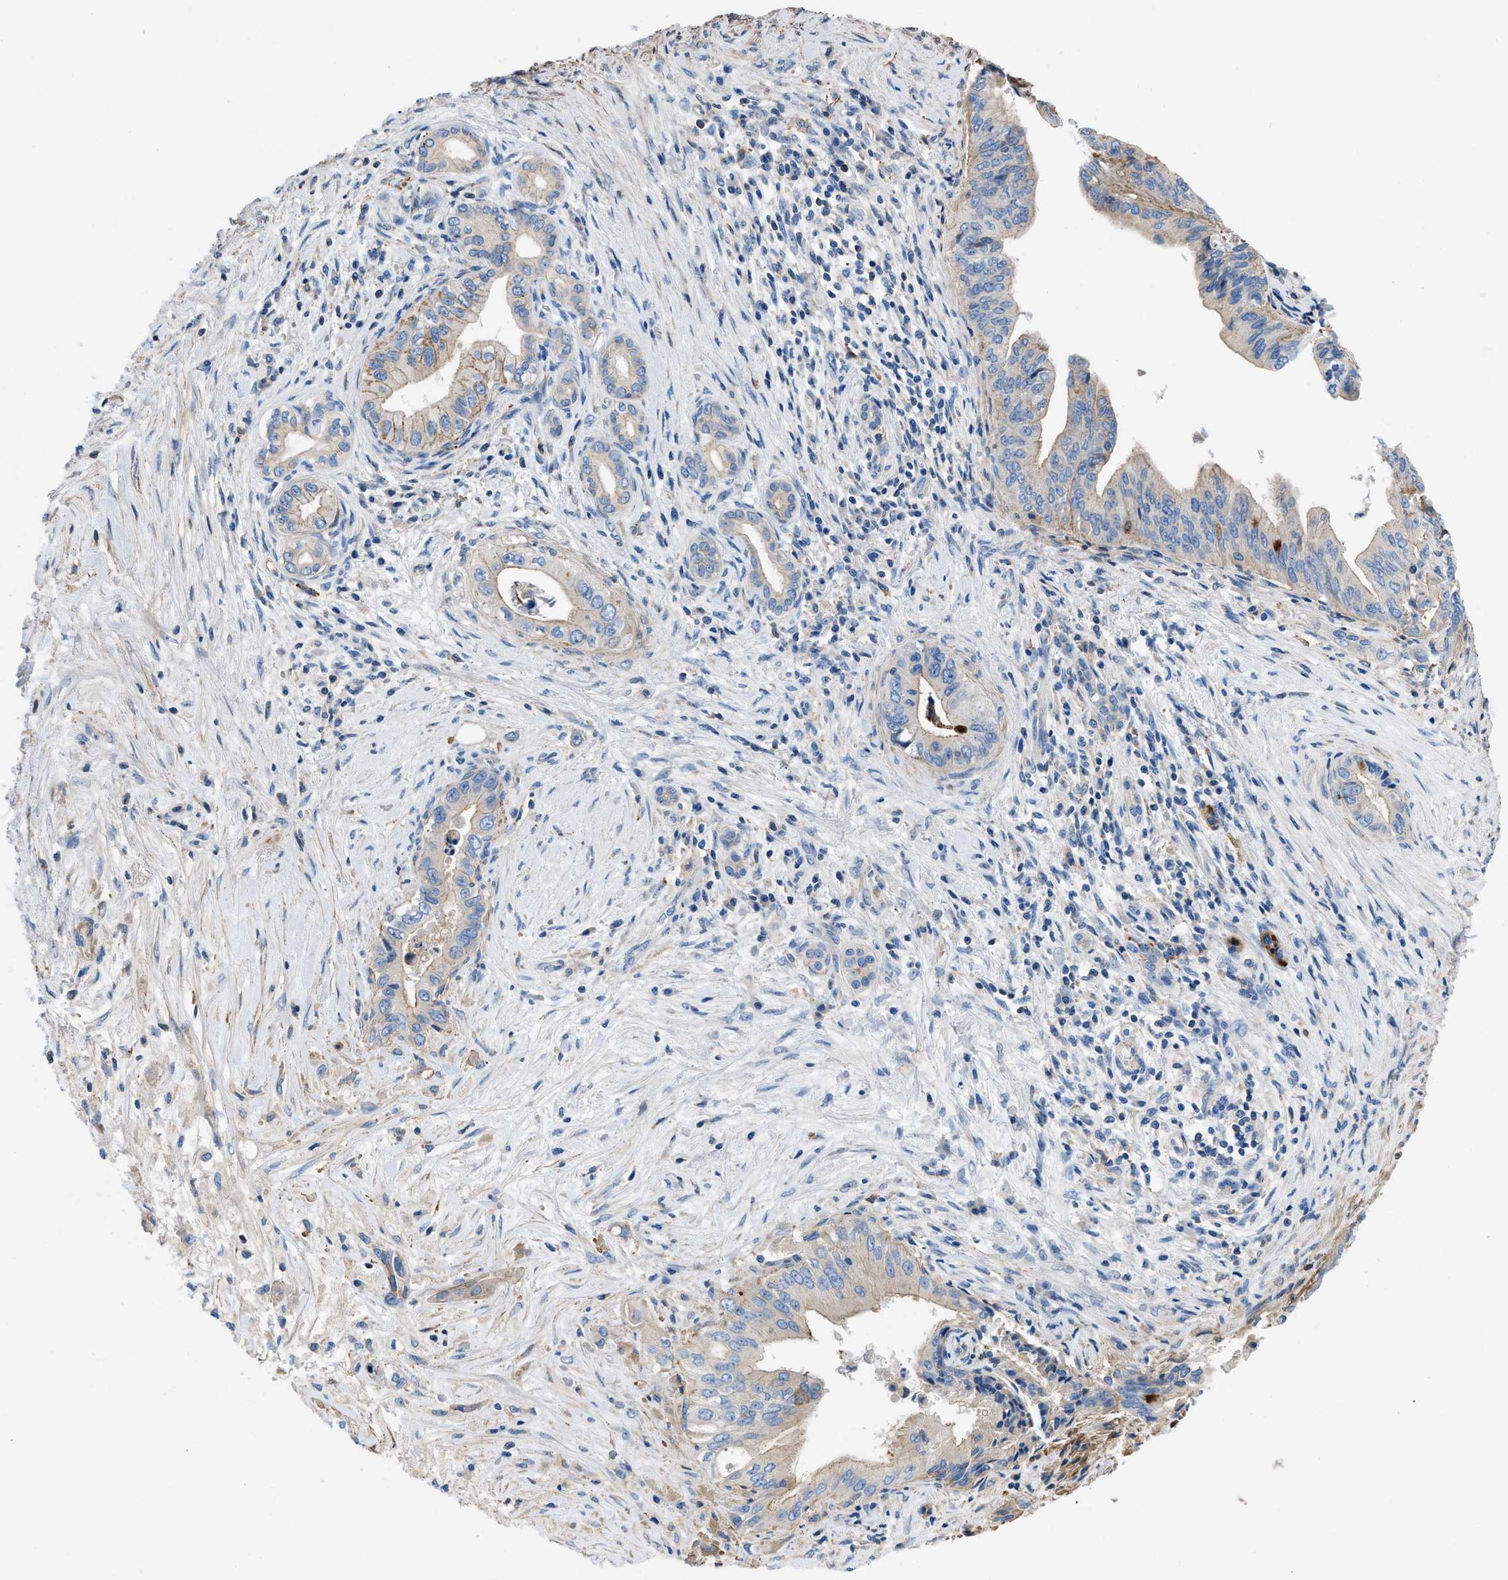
{"staining": {"intensity": "moderate", "quantity": "<25%", "location": "cytoplasmic/membranous"}, "tissue": "pancreatic cancer", "cell_type": "Tumor cells", "image_type": "cancer", "snomed": [{"axis": "morphology", "description": "Adenocarcinoma, NOS"}, {"axis": "topography", "description": "Pancreas"}], "caption": "Adenocarcinoma (pancreatic) was stained to show a protein in brown. There is low levels of moderate cytoplasmic/membranous staining in approximately <25% of tumor cells.", "gene": "ATP6V0D1", "patient": {"sex": "female", "age": 73}}